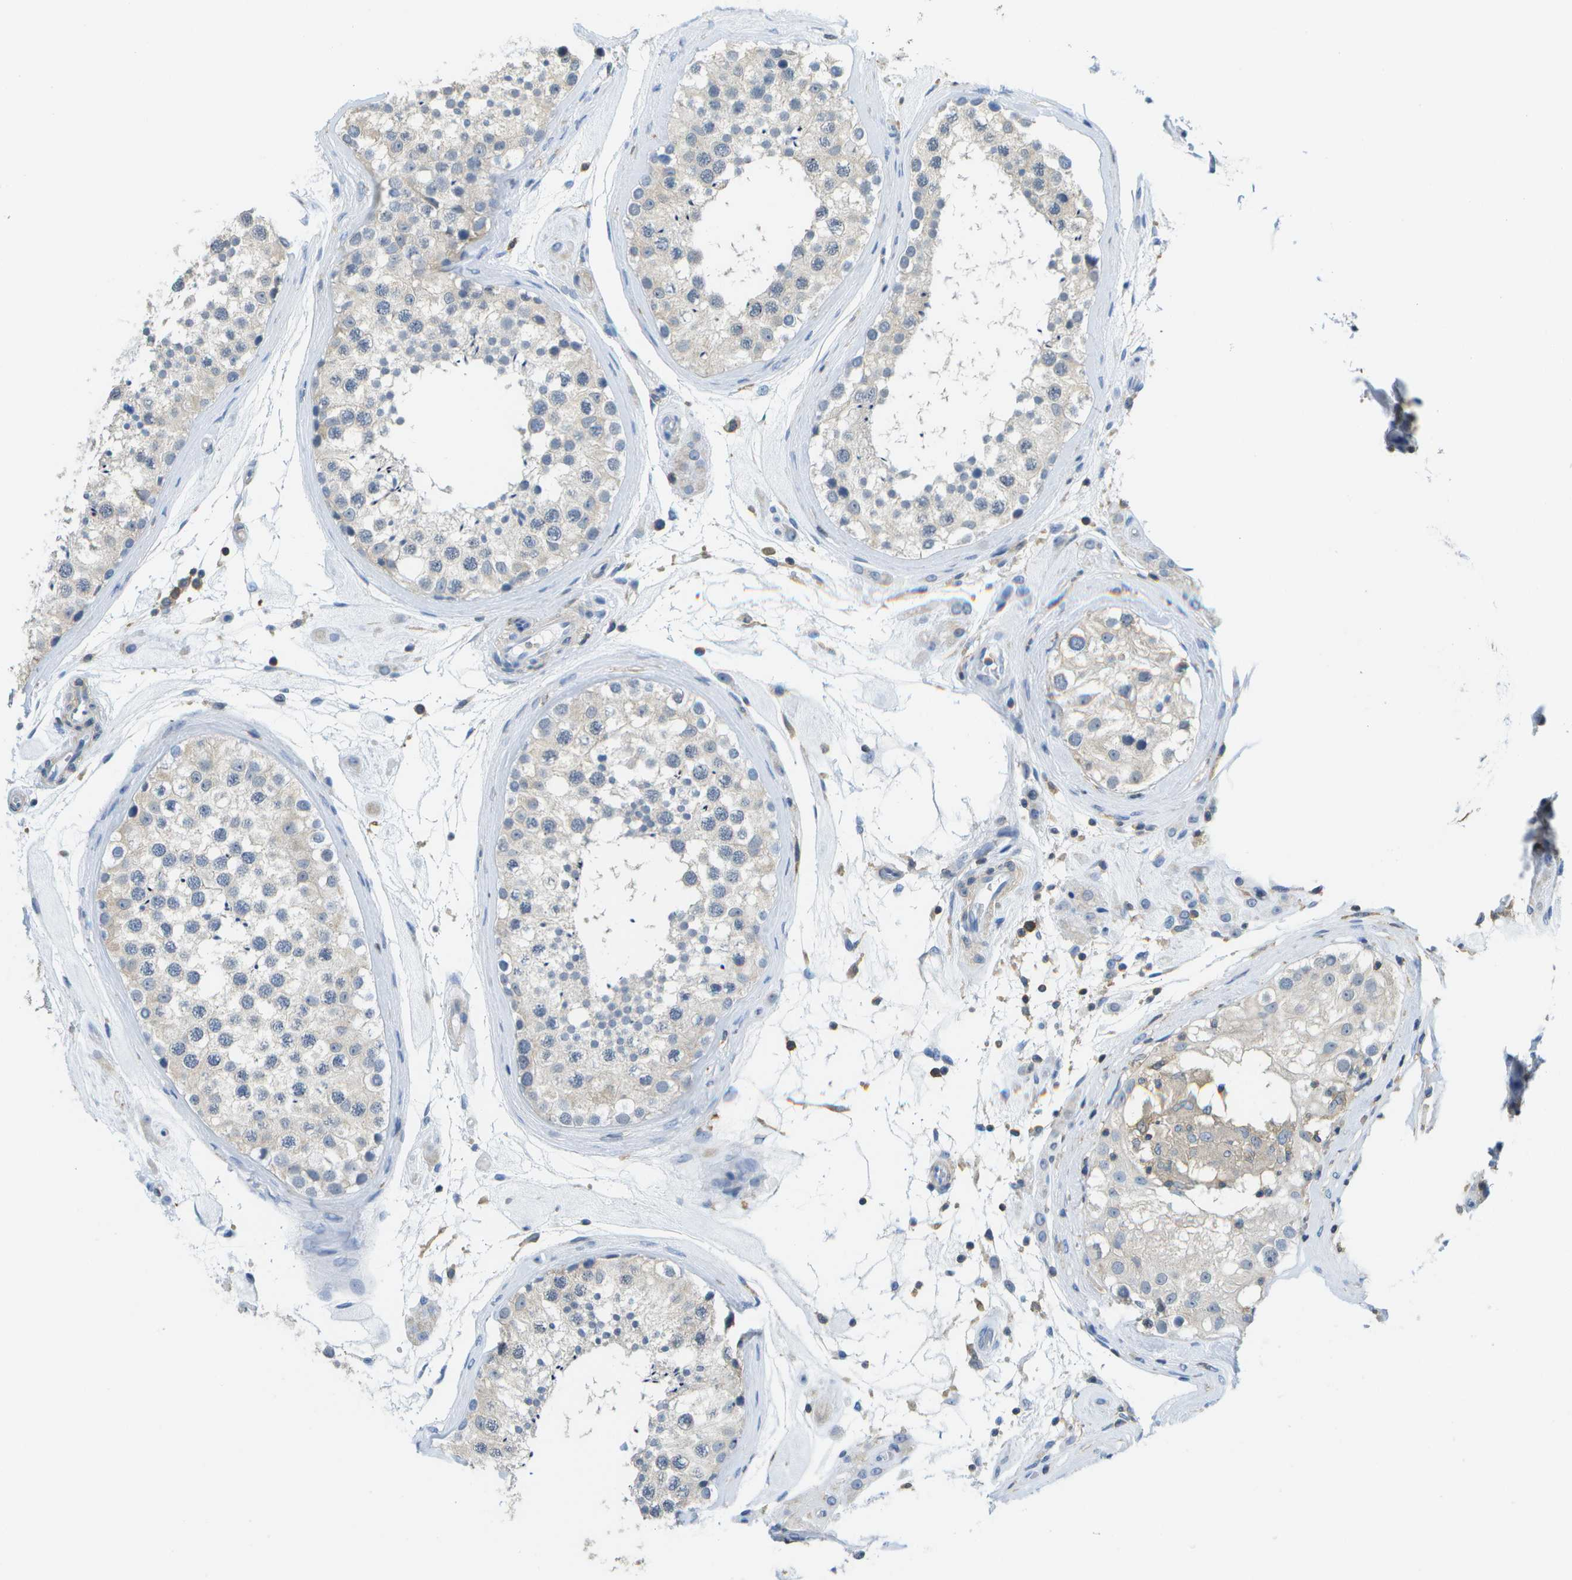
{"staining": {"intensity": "negative", "quantity": "none", "location": "none"}, "tissue": "testis", "cell_type": "Cells in seminiferous ducts", "image_type": "normal", "snomed": [{"axis": "morphology", "description": "Normal tissue, NOS"}, {"axis": "topography", "description": "Testis"}], "caption": "DAB immunohistochemical staining of unremarkable testis shows no significant positivity in cells in seminiferous ducts. (DAB immunohistochemistry (IHC), high magnification).", "gene": "RCSD1", "patient": {"sex": "male", "age": 46}}